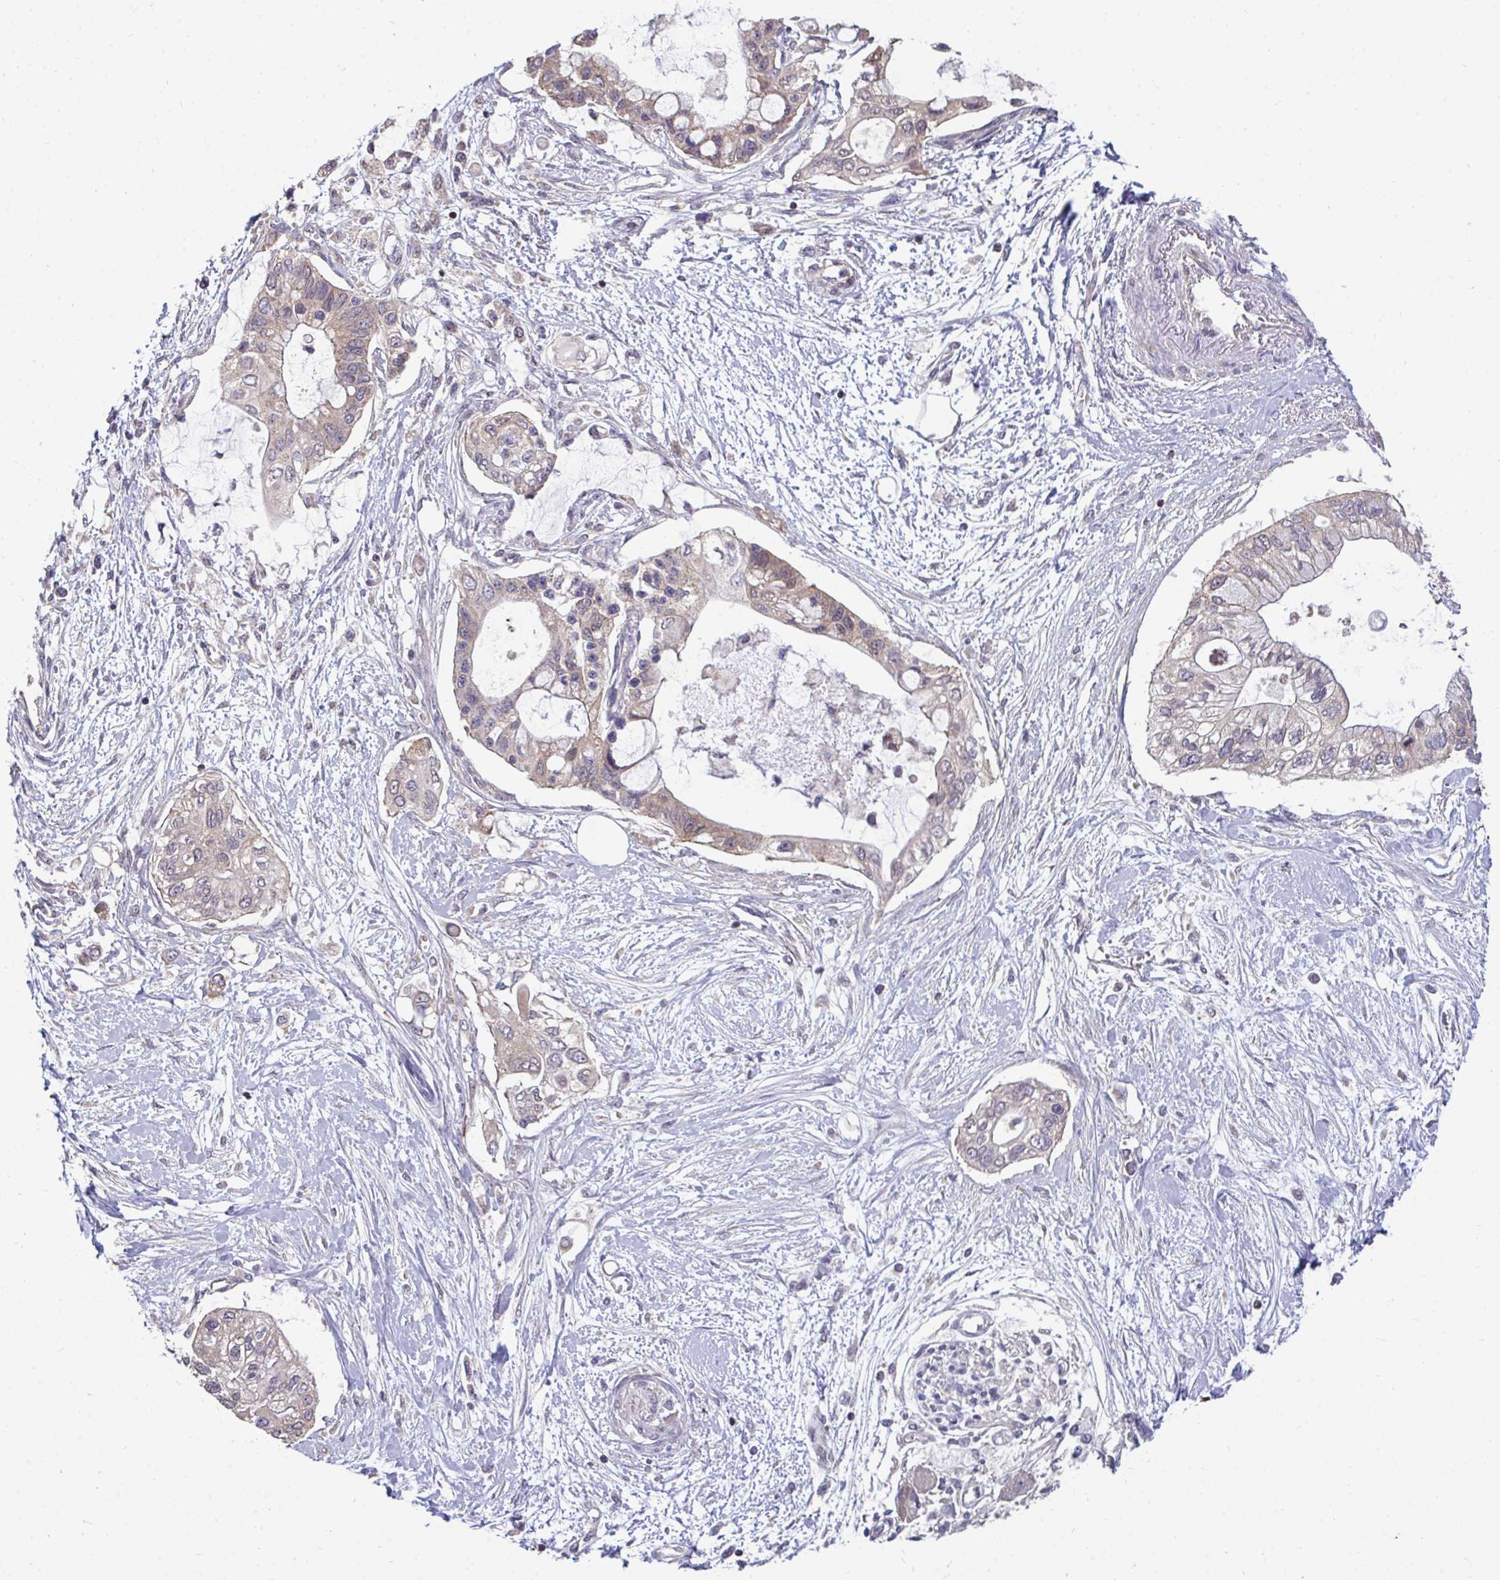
{"staining": {"intensity": "weak", "quantity": ">75%", "location": "cytoplasmic/membranous"}, "tissue": "pancreatic cancer", "cell_type": "Tumor cells", "image_type": "cancer", "snomed": [{"axis": "morphology", "description": "Adenocarcinoma, NOS"}, {"axis": "topography", "description": "Pancreas"}], "caption": "Tumor cells reveal low levels of weak cytoplasmic/membranous positivity in about >75% of cells in human adenocarcinoma (pancreatic). The protein is shown in brown color, while the nuclei are stained blue.", "gene": "DNAJA2", "patient": {"sex": "female", "age": 77}}